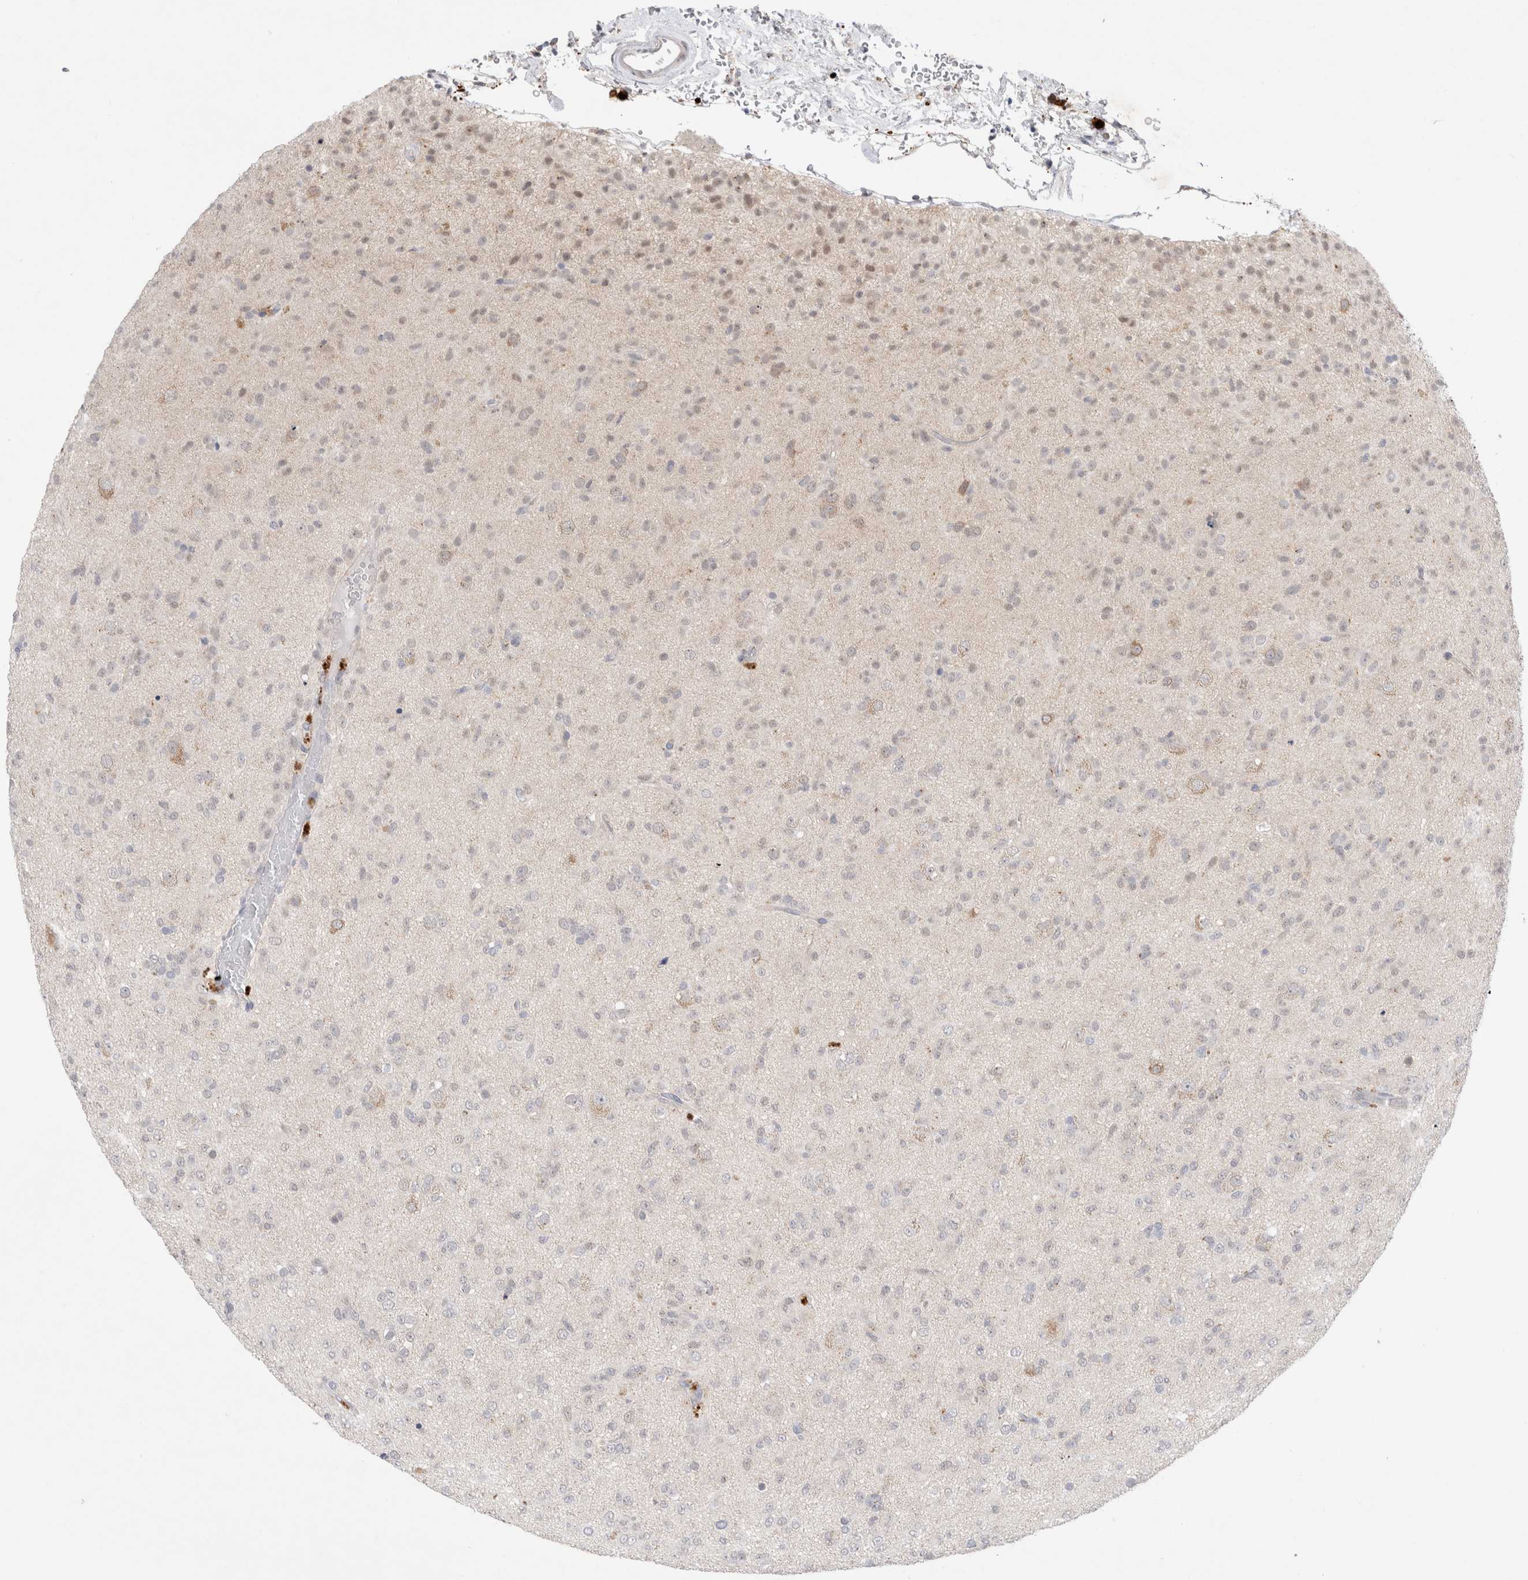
{"staining": {"intensity": "negative", "quantity": "none", "location": "none"}, "tissue": "glioma", "cell_type": "Tumor cells", "image_type": "cancer", "snomed": [{"axis": "morphology", "description": "Glioma, malignant, Low grade"}, {"axis": "topography", "description": "Brain"}], "caption": "Immunohistochemistry photomicrograph of glioma stained for a protein (brown), which exhibits no positivity in tumor cells.", "gene": "BICD2", "patient": {"sex": "male", "age": 65}}